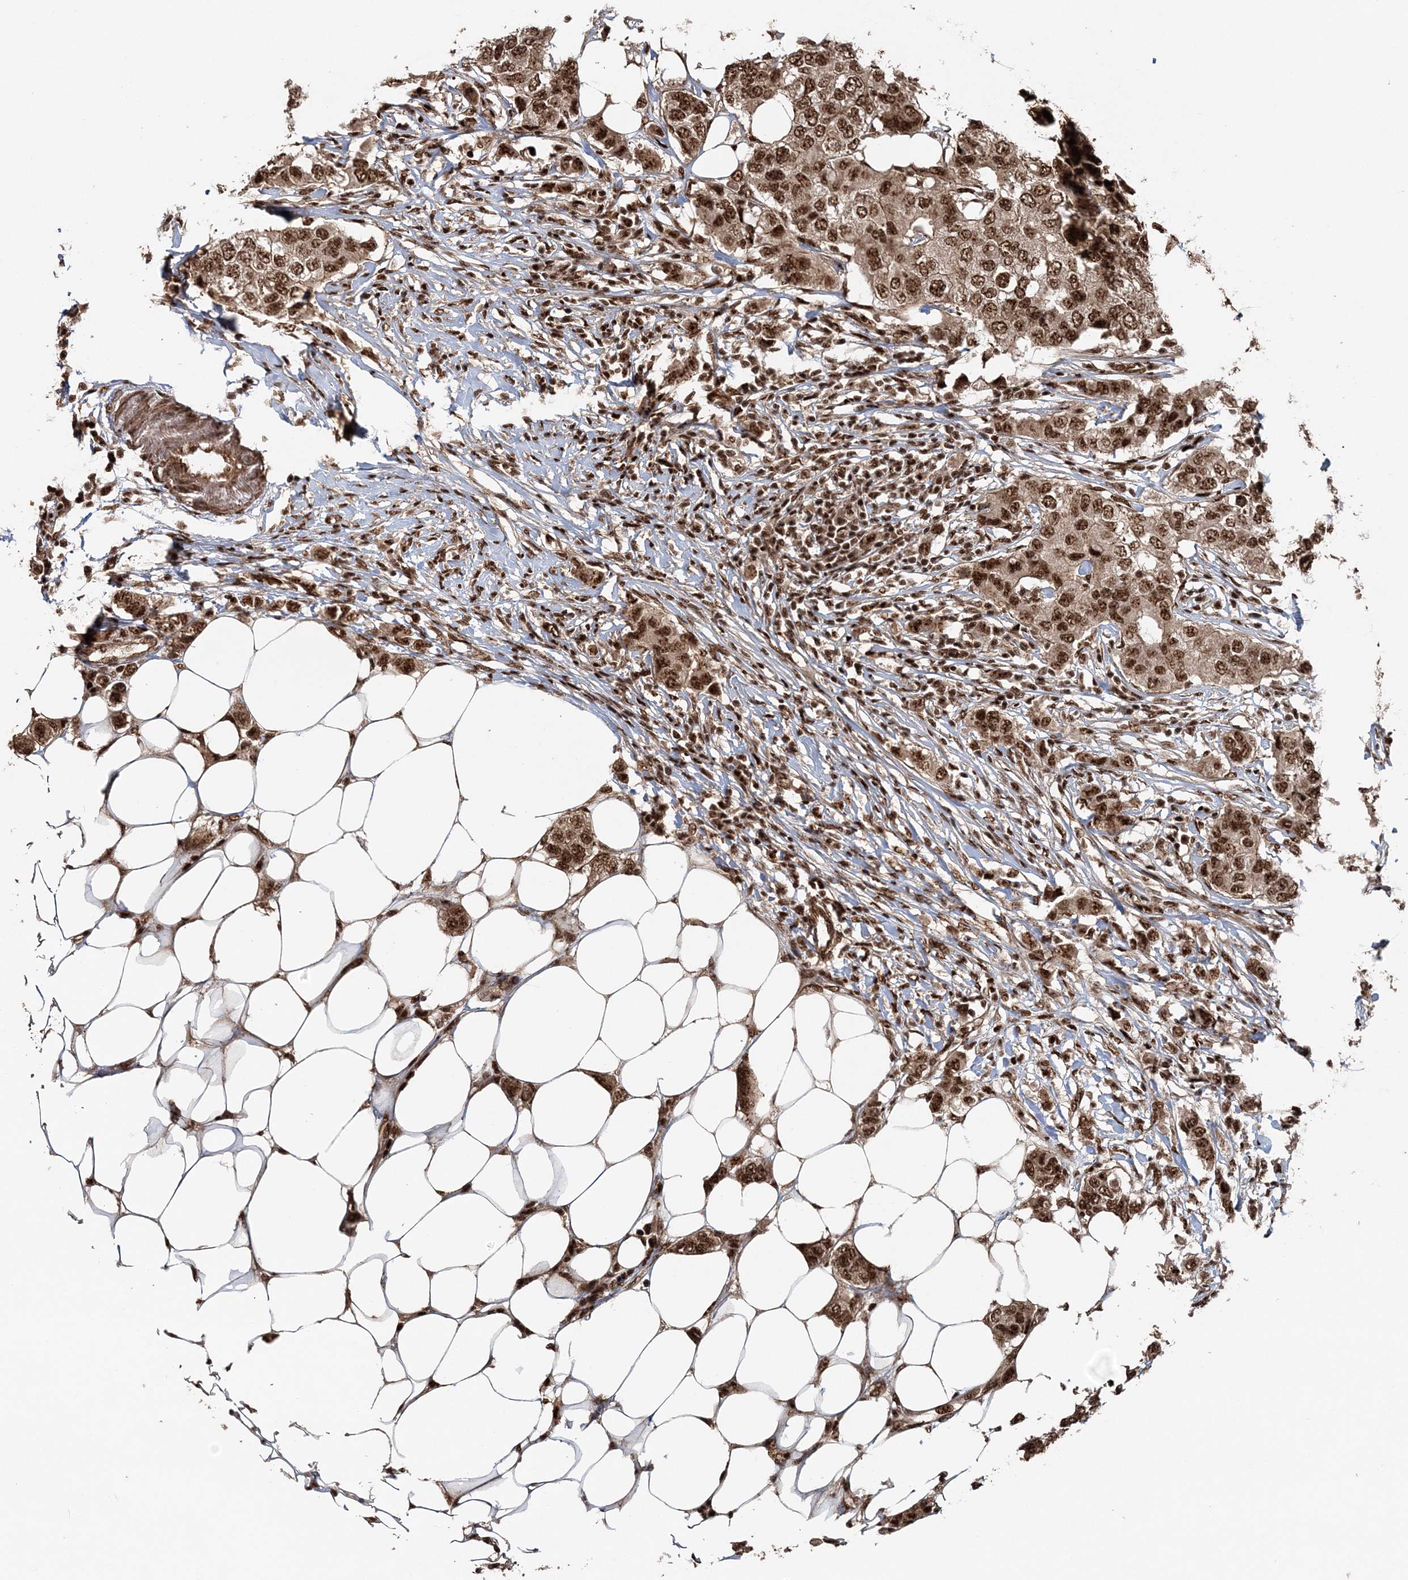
{"staining": {"intensity": "strong", "quantity": ">75%", "location": "cytoplasmic/membranous,nuclear"}, "tissue": "breast cancer", "cell_type": "Tumor cells", "image_type": "cancer", "snomed": [{"axis": "morphology", "description": "Duct carcinoma"}, {"axis": "topography", "description": "Breast"}], "caption": "The micrograph reveals a brown stain indicating the presence of a protein in the cytoplasmic/membranous and nuclear of tumor cells in breast infiltrating ductal carcinoma.", "gene": "EXOSC8", "patient": {"sex": "female", "age": 50}}